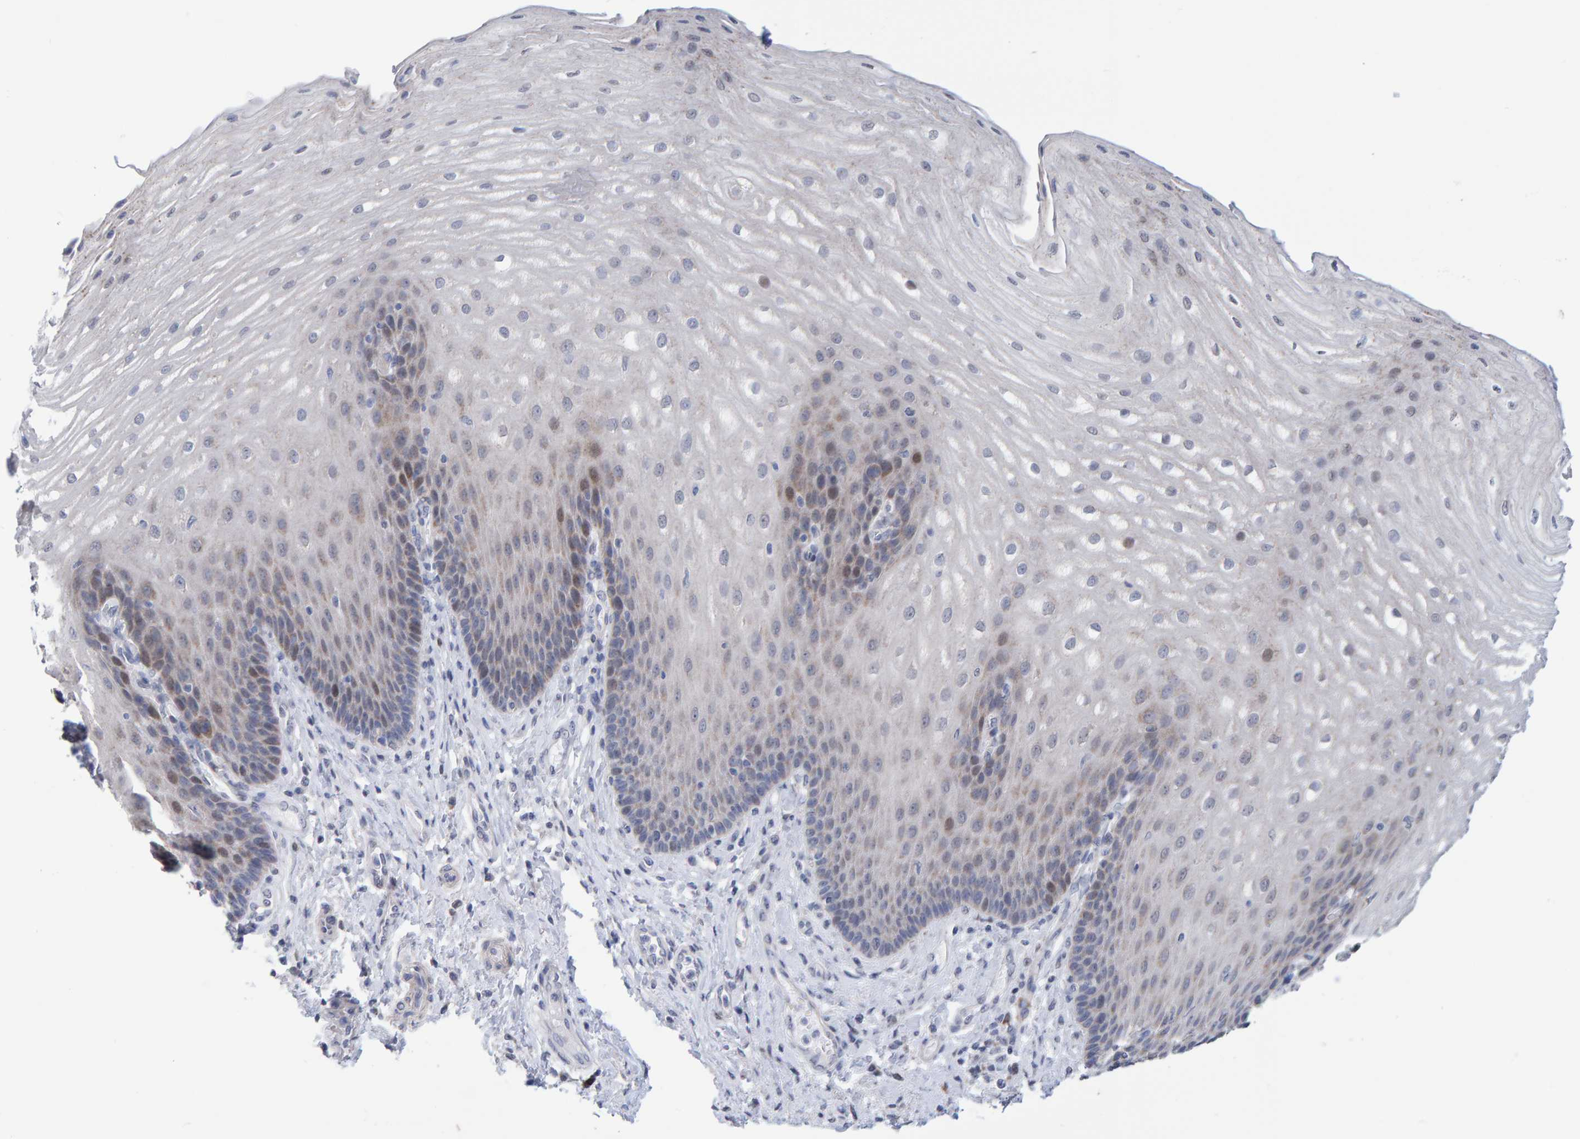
{"staining": {"intensity": "moderate", "quantity": "<25%", "location": "cytoplasmic/membranous"}, "tissue": "esophagus", "cell_type": "Squamous epithelial cells", "image_type": "normal", "snomed": [{"axis": "morphology", "description": "Normal tissue, NOS"}, {"axis": "topography", "description": "Esophagus"}], "caption": "IHC of unremarkable human esophagus exhibits low levels of moderate cytoplasmic/membranous expression in about <25% of squamous epithelial cells. The staining is performed using DAB (3,3'-diaminobenzidine) brown chromogen to label protein expression. The nuclei are counter-stained blue using hematoxylin.", "gene": "USP43", "patient": {"sex": "male", "age": 54}}